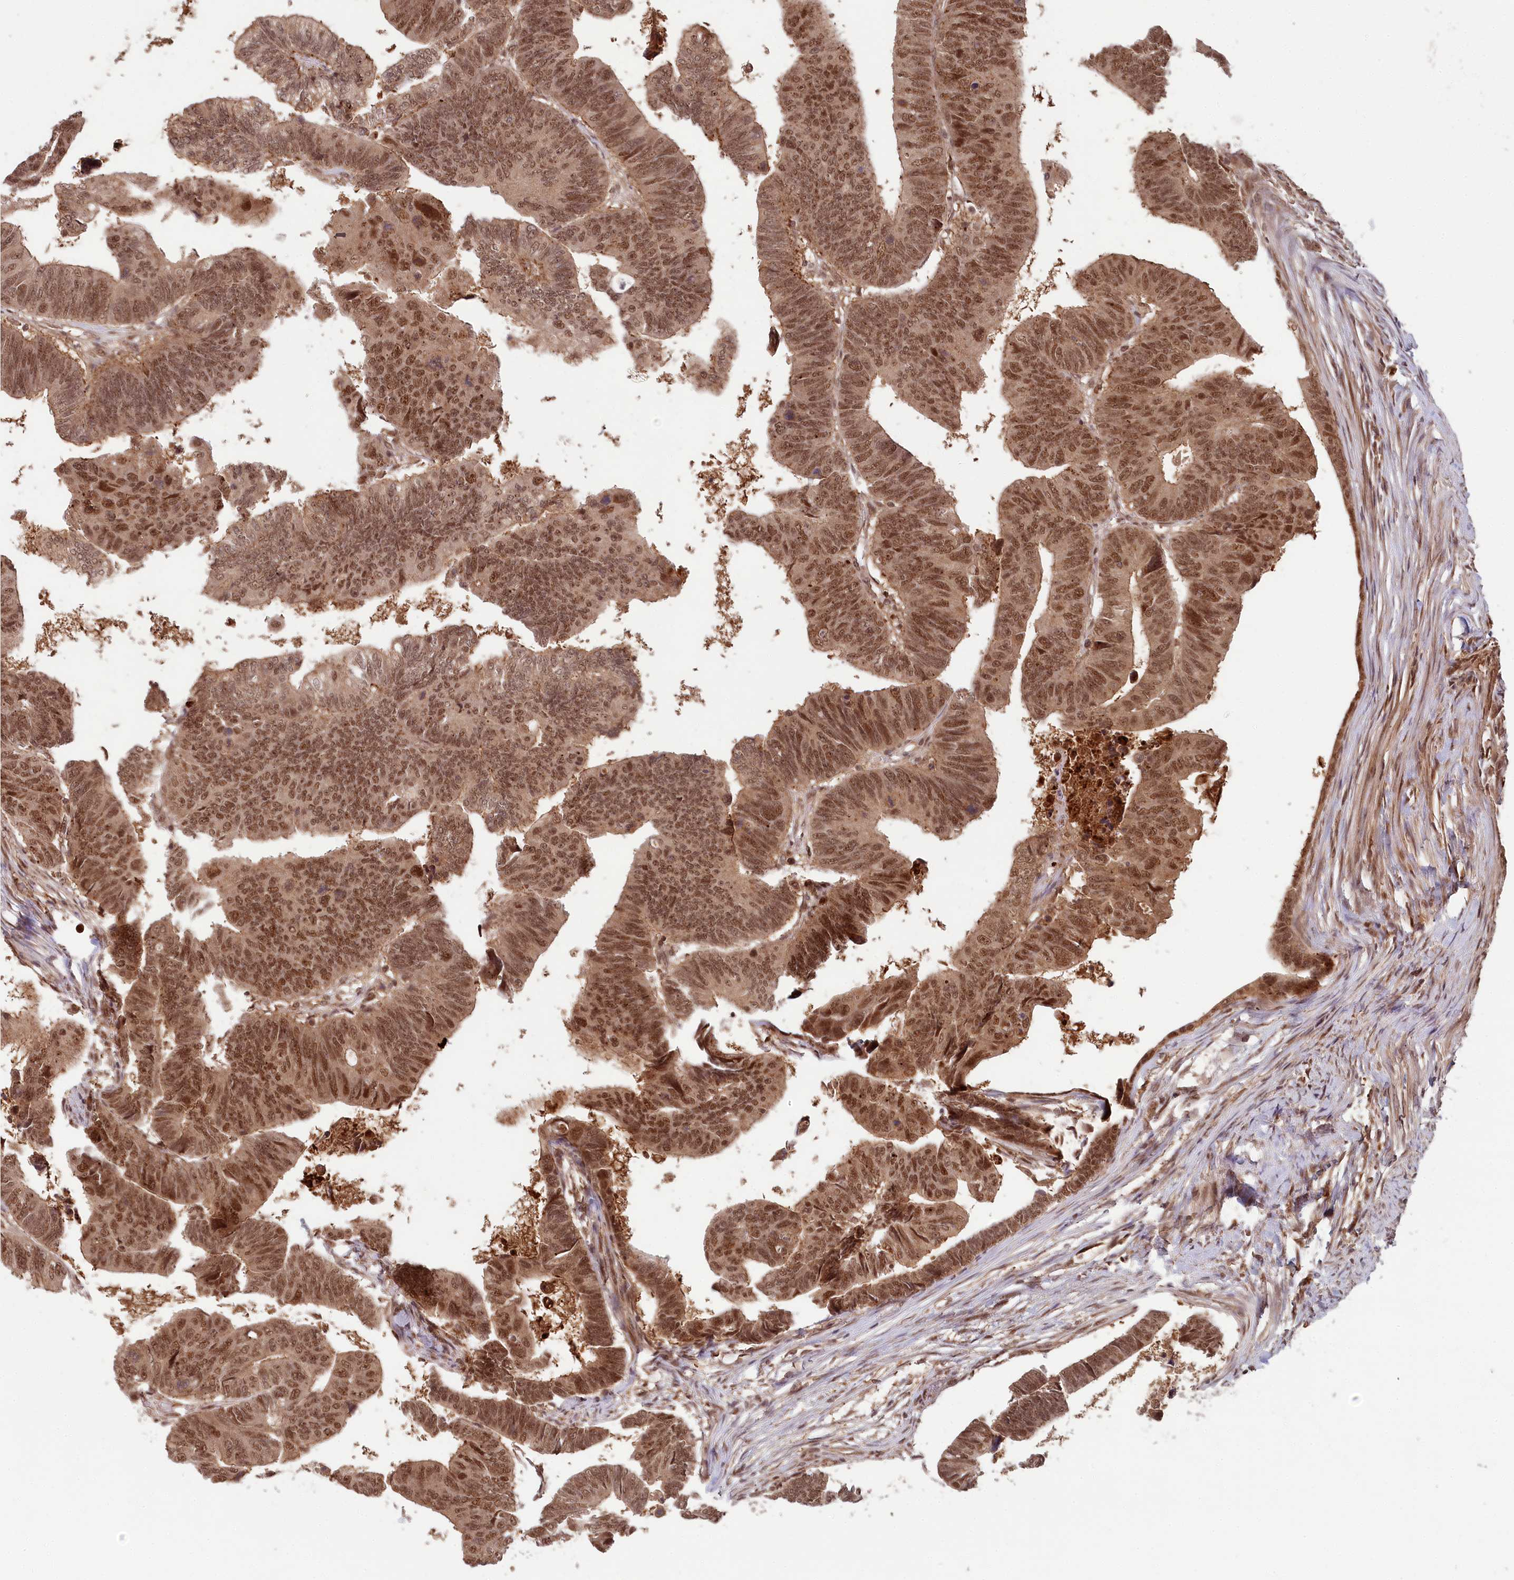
{"staining": {"intensity": "moderate", "quantity": ">75%", "location": "nuclear"}, "tissue": "colorectal cancer", "cell_type": "Tumor cells", "image_type": "cancer", "snomed": [{"axis": "morphology", "description": "Adenocarcinoma, NOS"}, {"axis": "topography", "description": "Rectum"}], "caption": "Immunohistochemical staining of human colorectal adenocarcinoma reveals moderate nuclear protein positivity in approximately >75% of tumor cells.", "gene": "WAPL", "patient": {"sex": "female", "age": 65}}